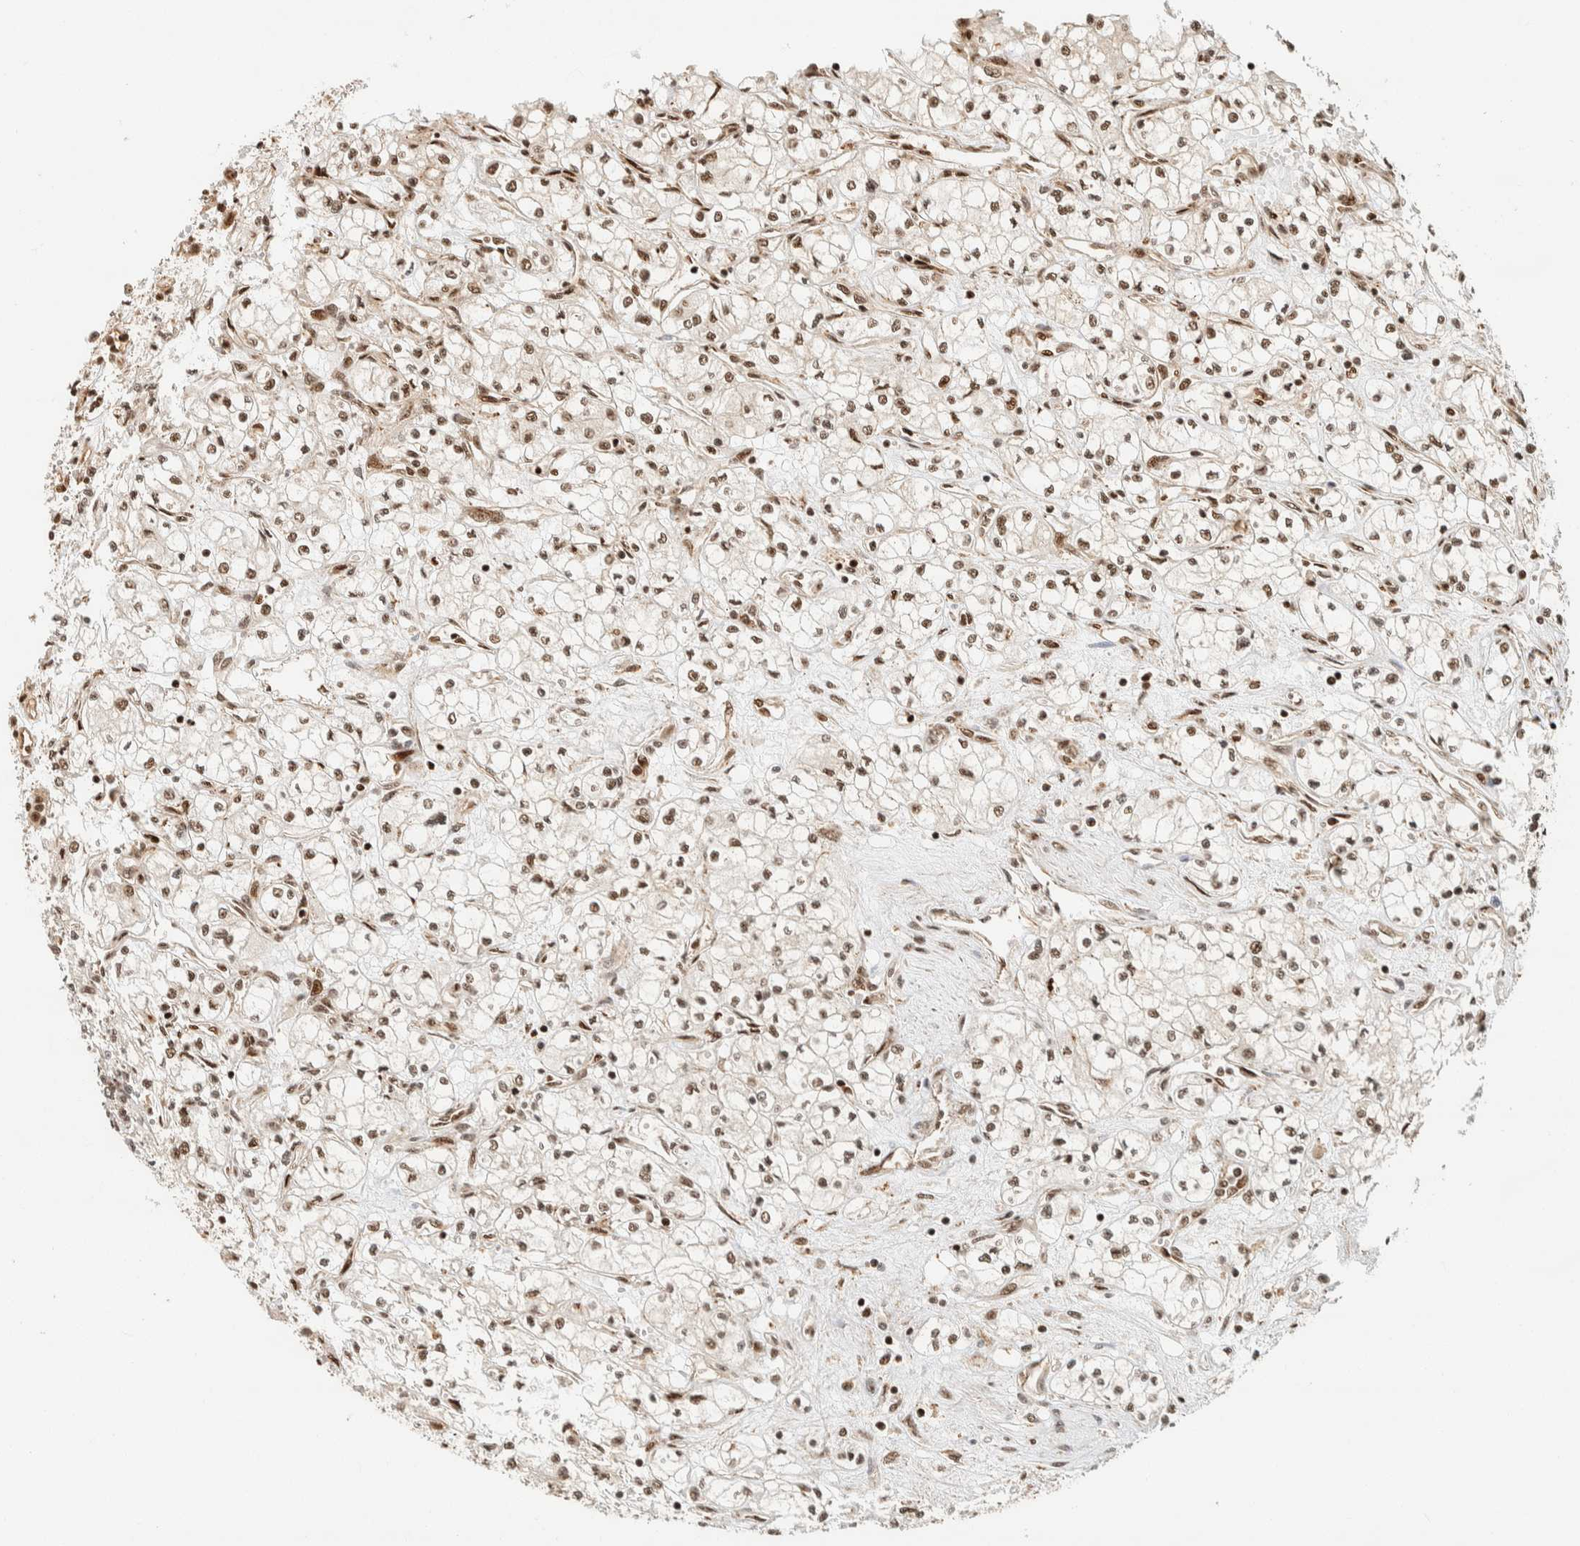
{"staining": {"intensity": "moderate", "quantity": ">75%", "location": "nuclear"}, "tissue": "renal cancer", "cell_type": "Tumor cells", "image_type": "cancer", "snomed": [{"axis": "morphology", "description": "Normal tissue, NOS"}, {"axis": "morphology", "description": "Adenocarcinoma, NOS"}, {"axis": "topography", "description": "Kidney"}], "caption": "Moderate nuclear expression is identified in about >75% of tumor cells in renal cancer (adenocarcinoma). The protein of interest is stained brown, and the nuclei are stained in blue (DAB IHC with brightfield microscopy, high magnification).", "gene": "SIK1", "patient": {"sex": "male", "age": 59}}